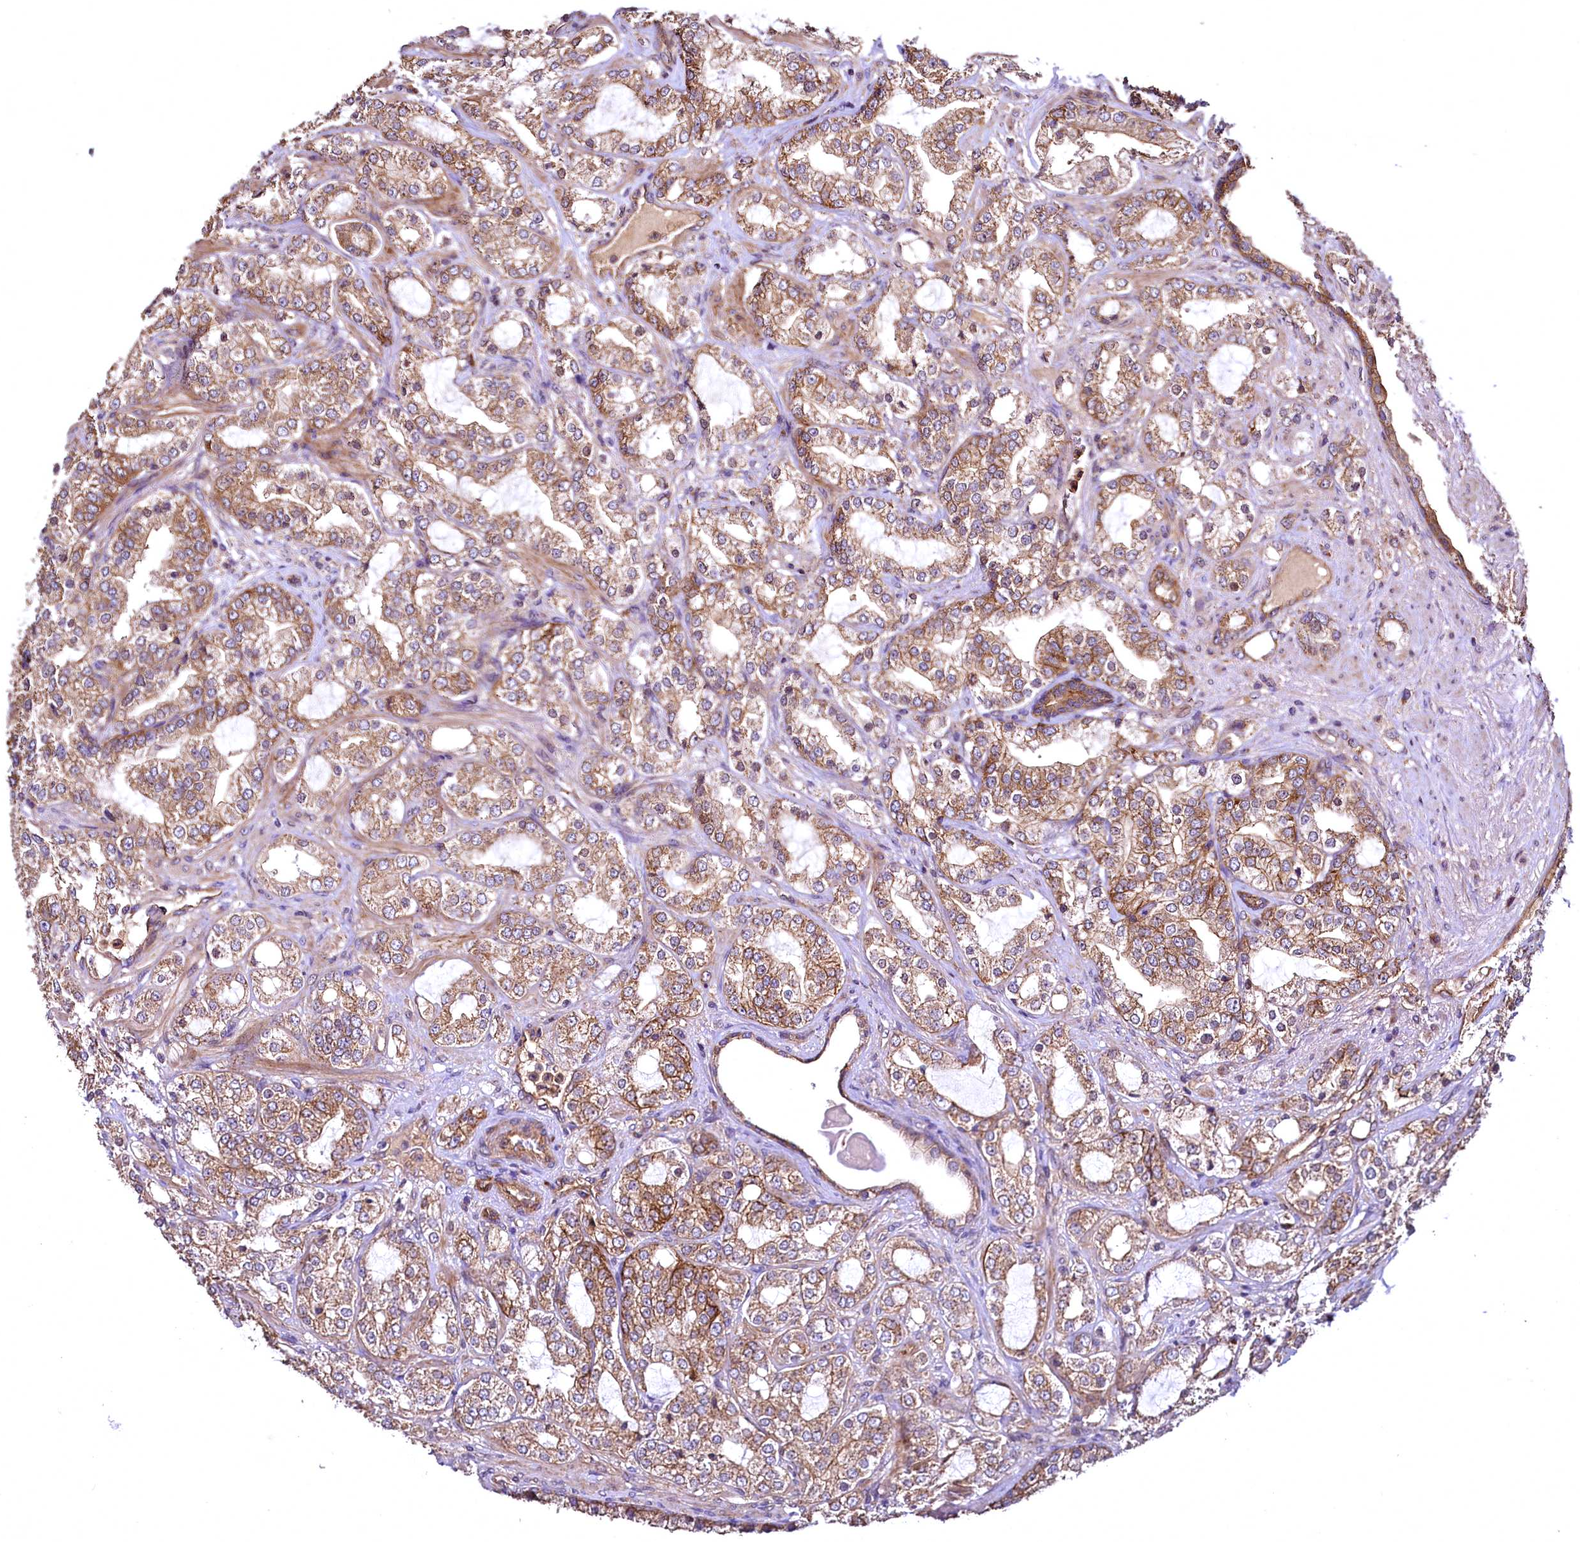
{"staining": {"intensity": "moderate", "quantity": ">75%", "location": "cytoplasmic/membranous"}, "tissue": "prostate cancer", "cell_type": "Tumor cells", "image_type": "cancer", "snomed": [{"axis": "morphology", "description": "Adenocarcinoma, High grade"}, {"axis": "topography", "description": "Prostate"}], "caption": "Approximately >75% of tumor cells in prostate cancer (high-grade adenocarcinoma) display moderate cytoplasmic/membranous protein positivity as visualized by brown immunohistochemical staining.", "gene": "TBCEL", "patient": {"sex": "male", "age": 64}}